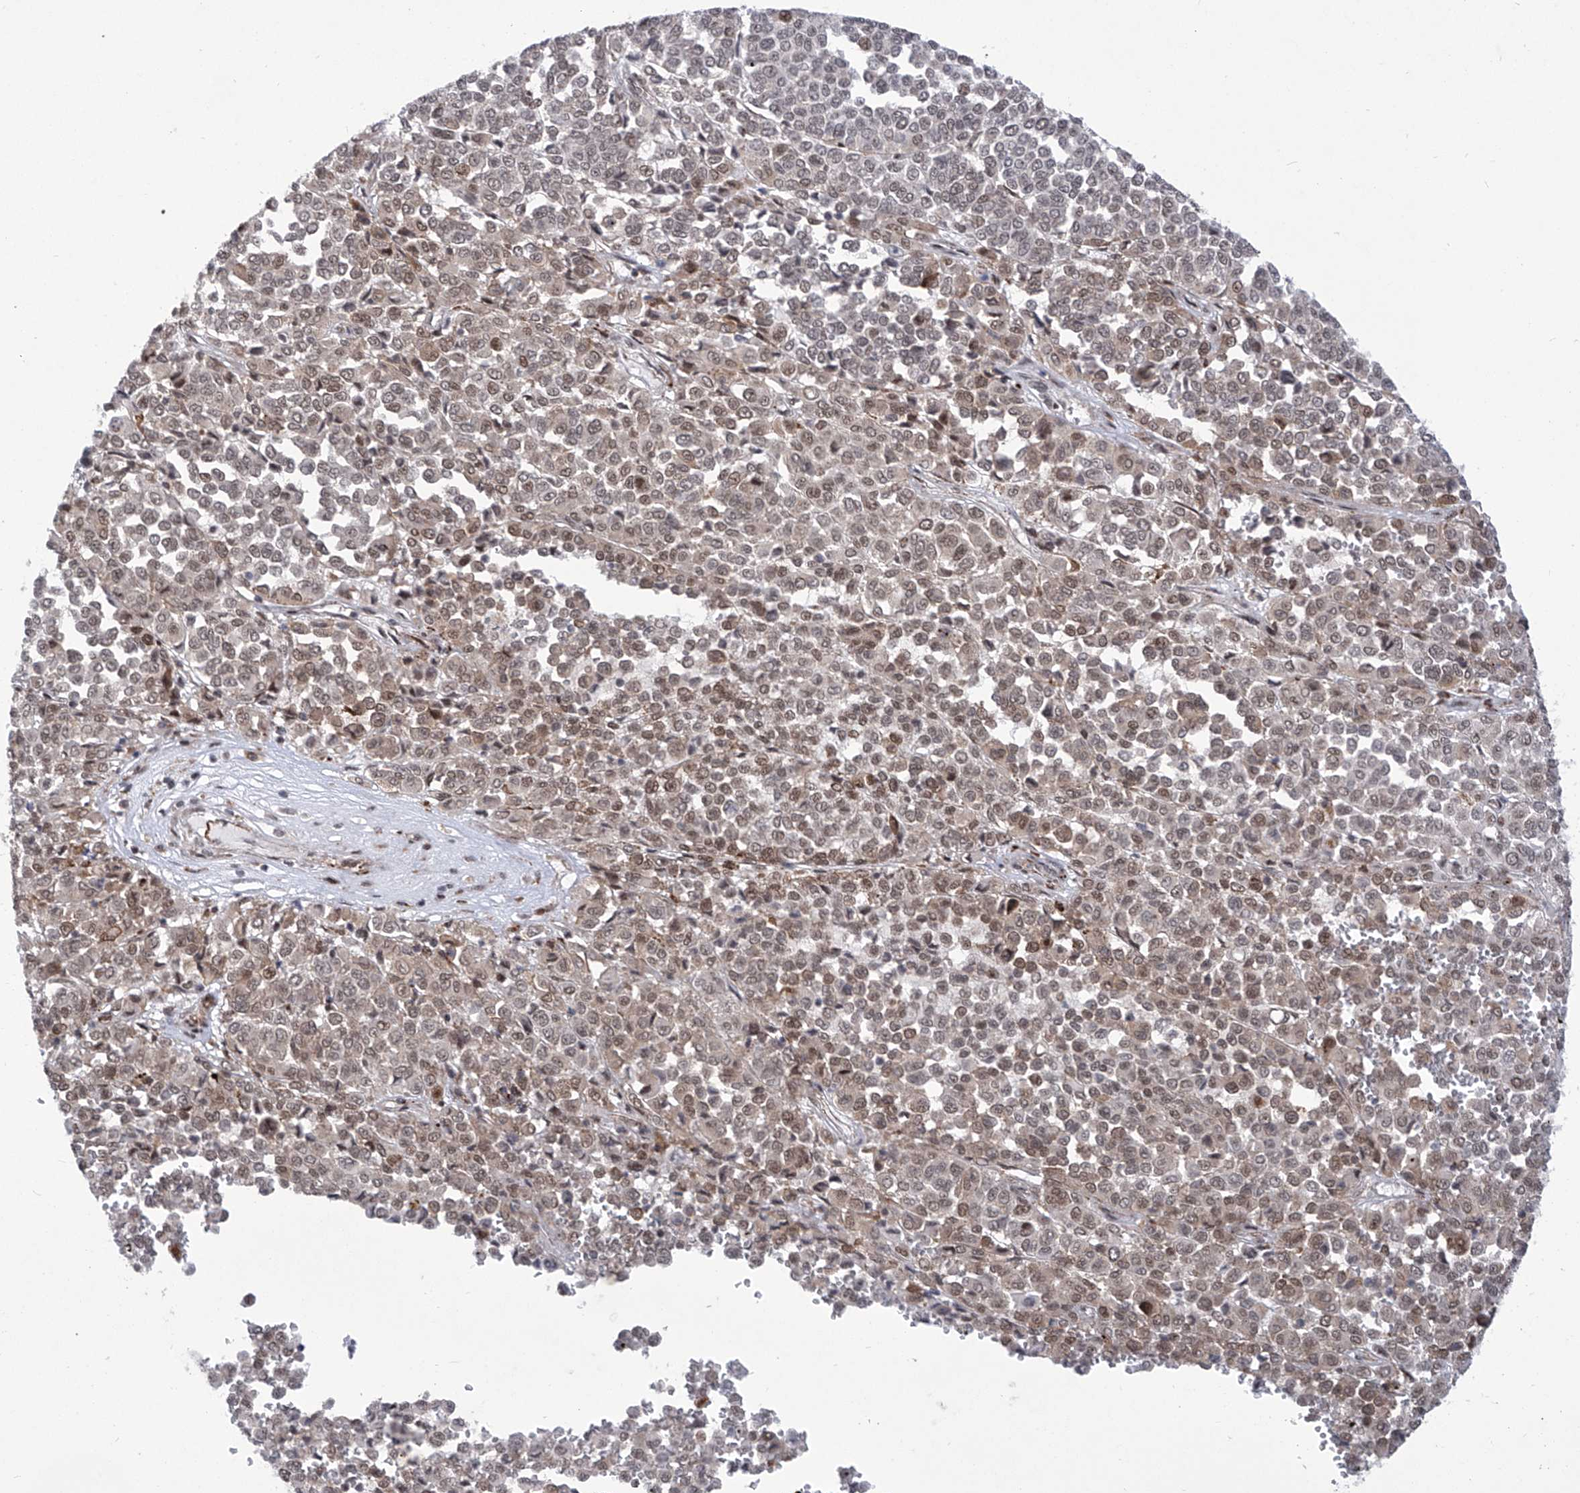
{"staining": {"intensity": "weak", "quantity": ">75%", "location": "nuclear"}, "tissue": "melanoma", "cell_type": "Tumor cells", "image_type": "cancer", "snomed": [{"axis": "morphology", "description": "Malignant melanoma, Metastatic site"}, {"axis": "topography", "description": "Pancreas"}], "caption": "DAB immunohistochemical staining of human malignant melanoma (metastatic site) reveals weak nuclear protein expression in about >75% of tumor cells.", "gene": "CEP290", "patient": {"sex": "female", "age": 30}}